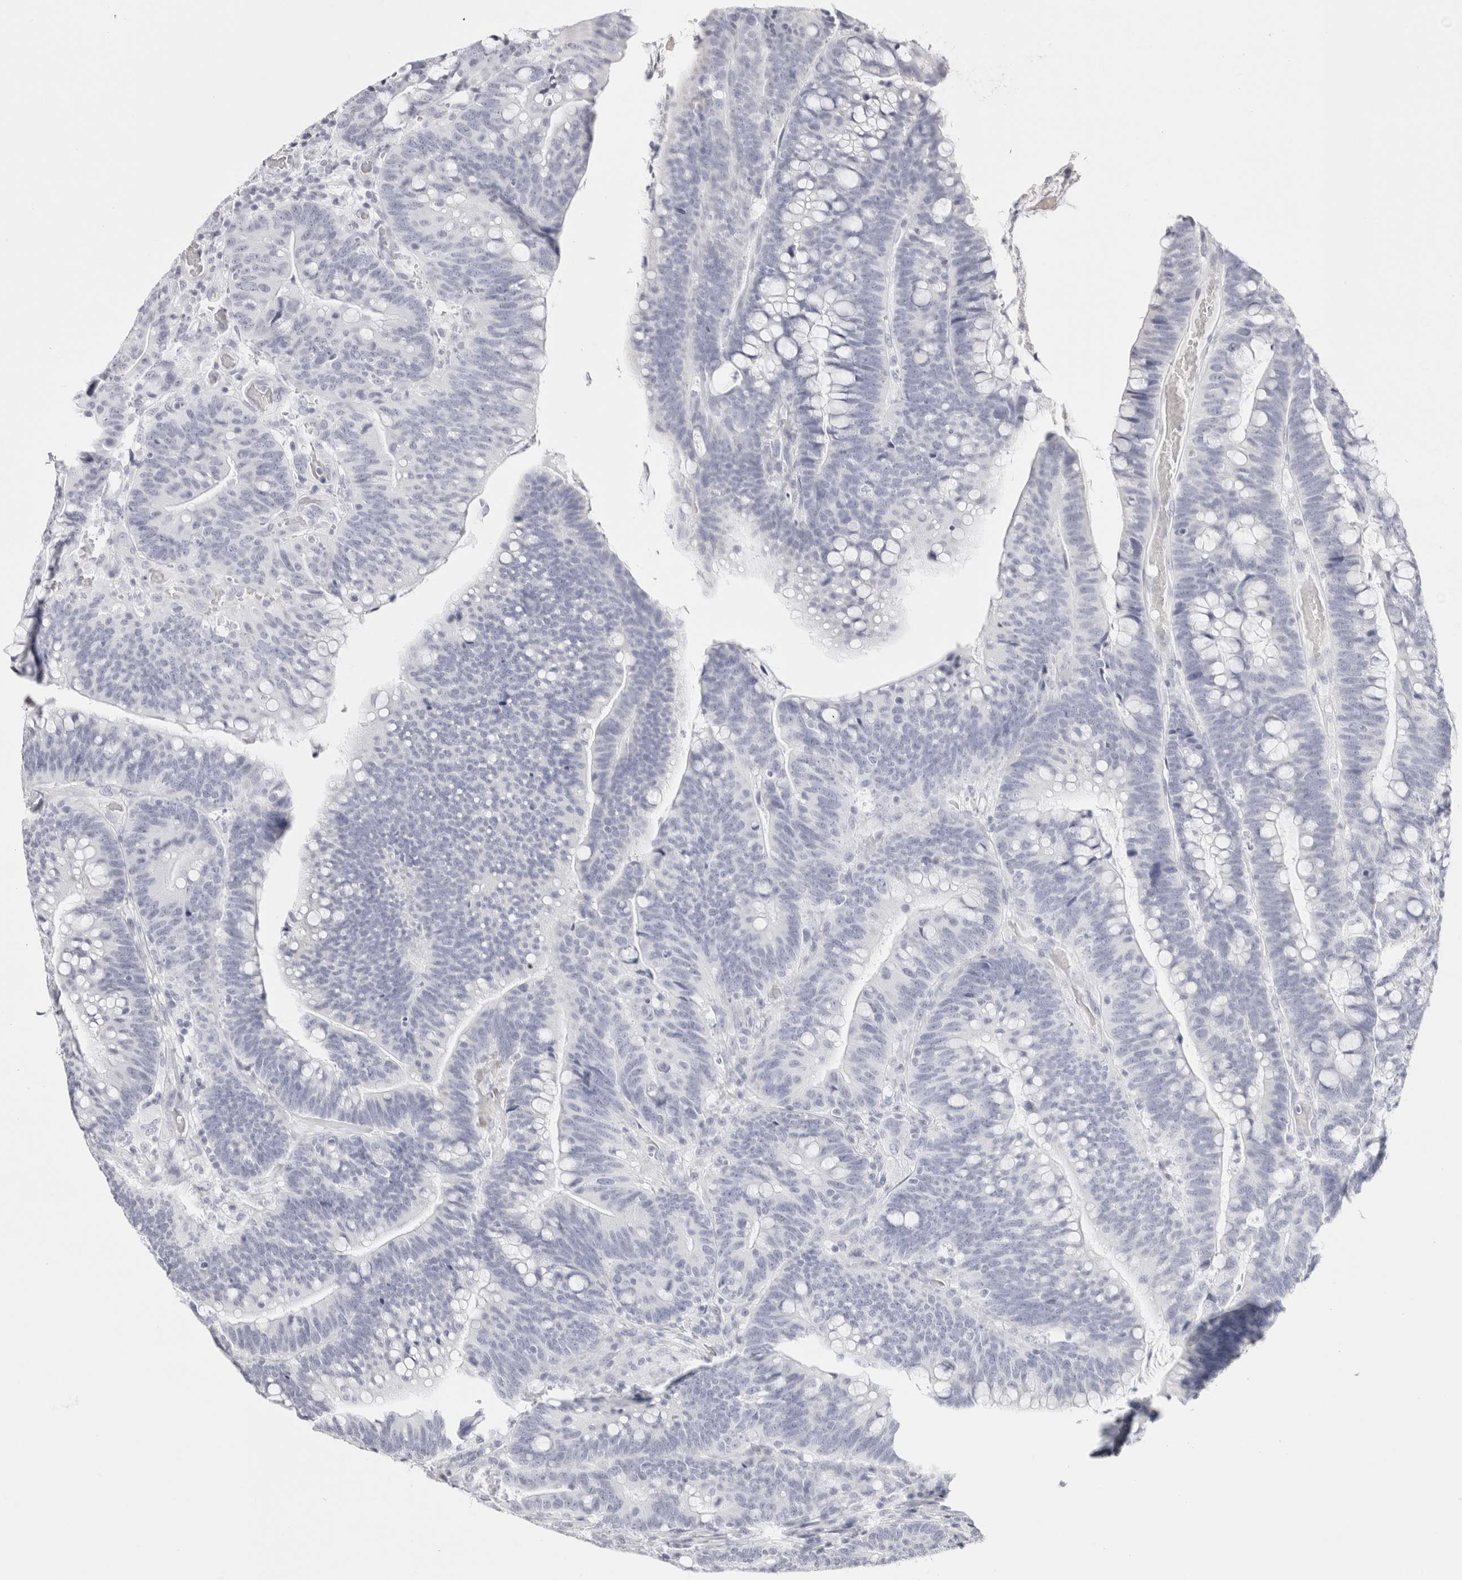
{"staining": {"intensity": "negative", "quantity": "none", "location": "none"}, "tissue": "colorectal cancer", "cell_type": "Tumor cells", "image_type": "cancer", "snomed": [{"axis": "morphology", "description": "Normal tissue, NOS"}, {"axis": "morphology", "description": "Adenocarcinoma, NOS"}, {"axis": "topography", "description": "Colon"}], "caption": "A high-resolution image shows IHC staining of colorectal adenocarcinoma, which displays no significant positivity in tumor cells.", "gene": "GARIN1A", "patient": {"sex": "female", "age": 66}}